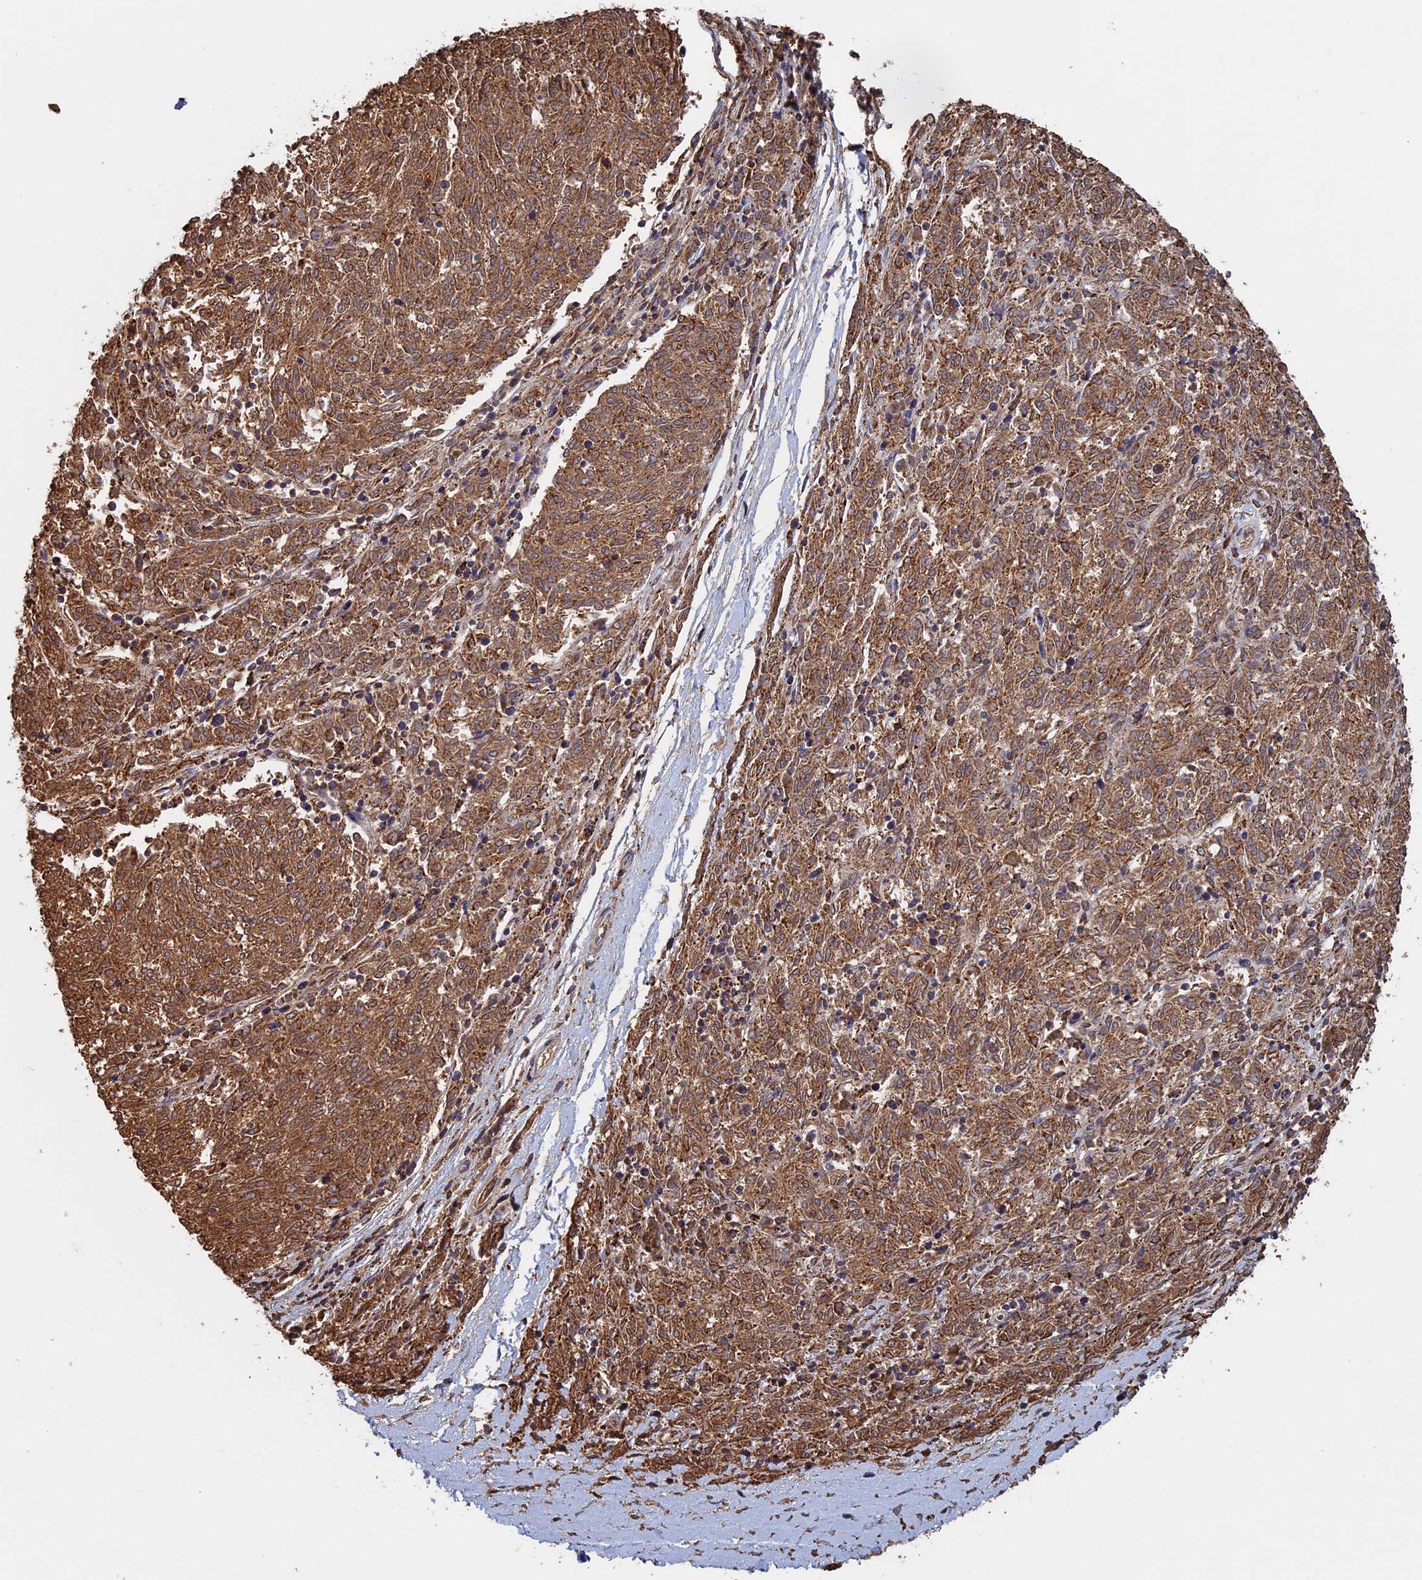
{"staining": {"intensity": "moderate", "quantity": ">75%", "location": "cytoplasmic/membranous"}, "tissue": "melanoma", "cell_type": "Tumor cells", "image_type": "cancer", "snomed": [{"axis": "morphology", "description": "Malignant melanoma, NOS"}, {"axis": "topography", "description": "Skin"}], "caption": "Tumor cells exhibit medium levels of moderate cytoplasmic/membranous staining in approximately >75% of cells in human malignant melanoma.", "gene": "SEC24D", "patient": {"sex": "female", "age": 72}}